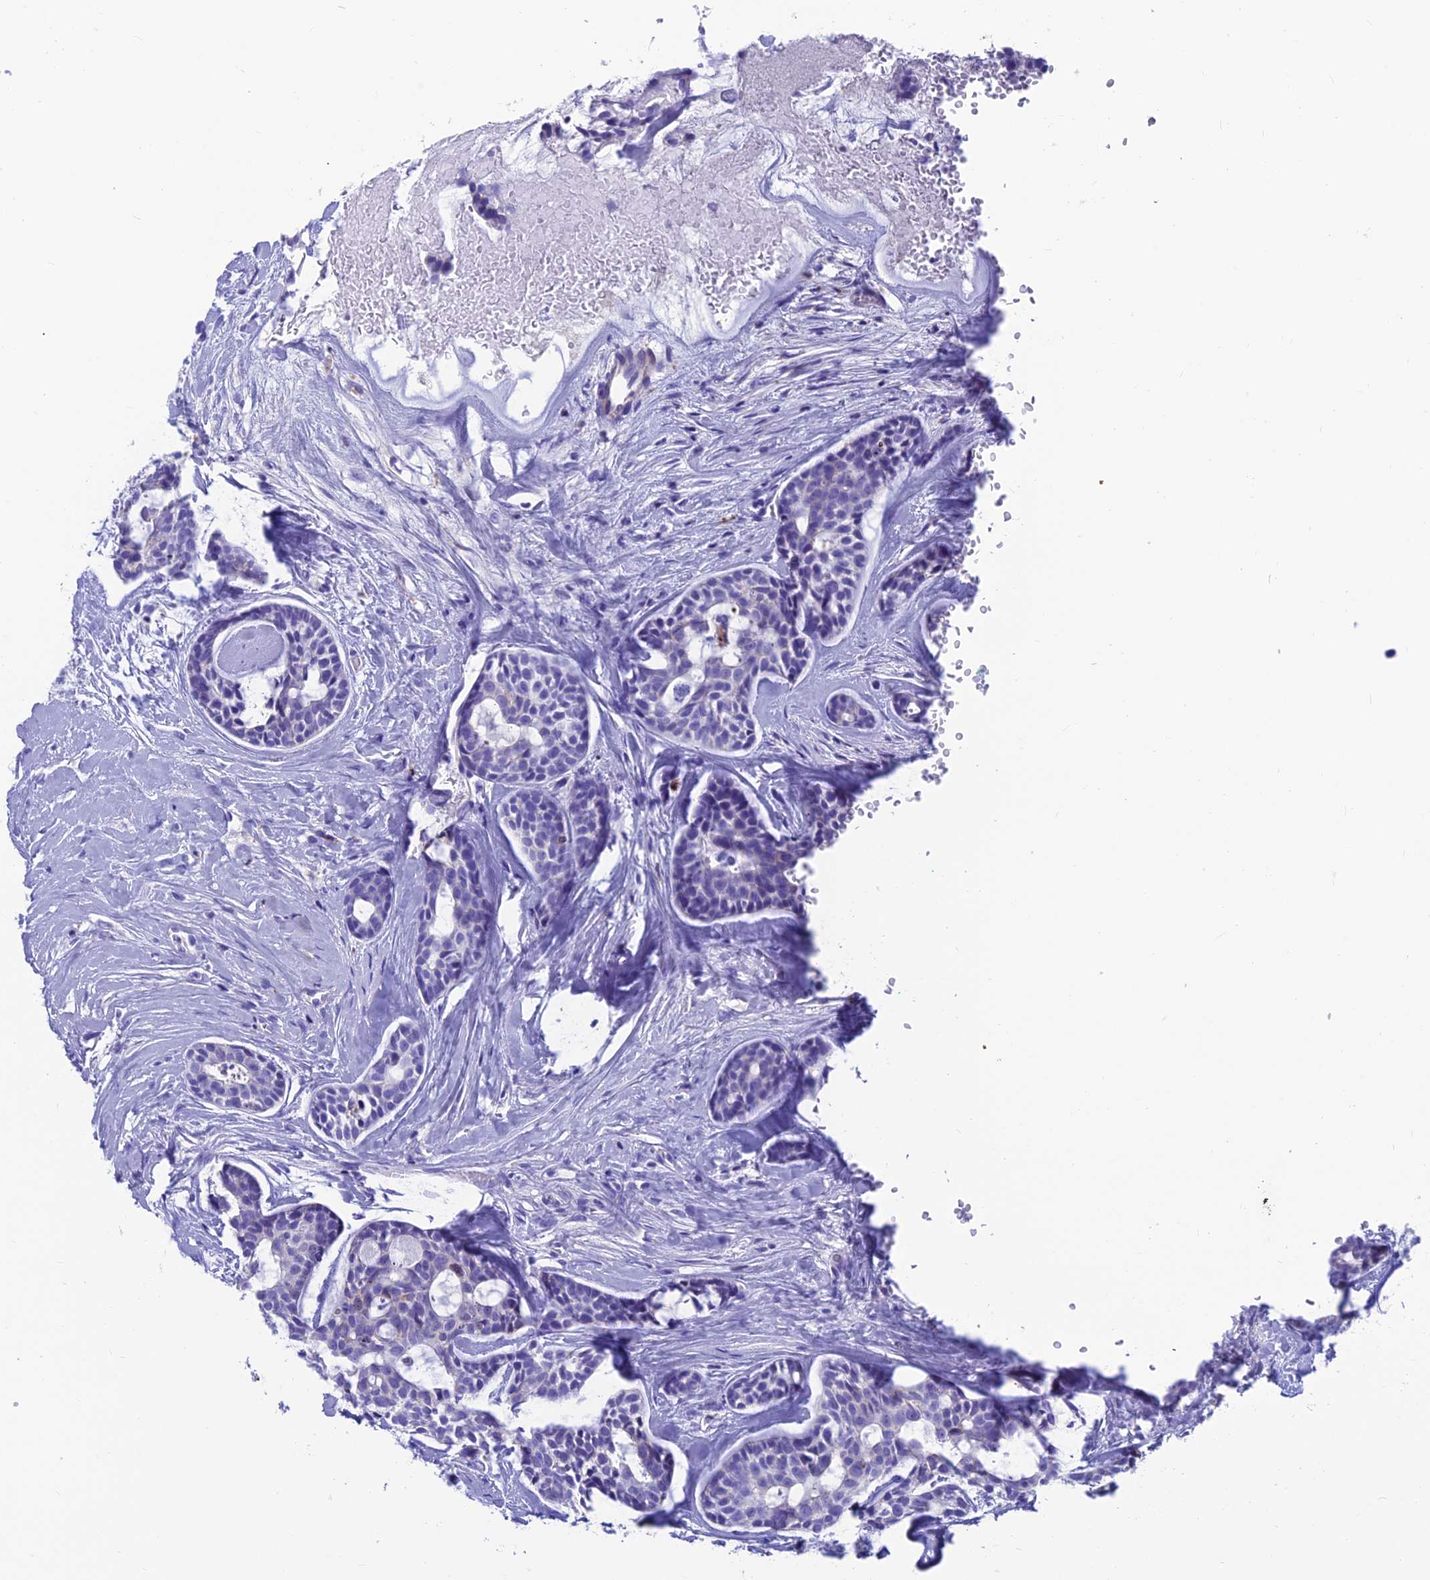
{"staining": {"intensity": "negative", "quantity": "none", "location": "none"}, "tissue": "head and neck cancer", "cell_type": "Tumor cells", "image_type": "cancer", "snomed": [{"axis": "morphology", "description": "Normal tissue, NOS"}, {"axis": "morphology", "description": "Adenocarcinoma, NOS"}, {"axis": "topography", "description": "Subcutis"}, {"axis": "topography", "description": "Nasopharynx"}, {"axis": "topography", "description": "Head-Neck"}], "caption": "Head and neck adenocarcinoma was stained to show a protein in brown. There is no significant staining in tumor cells.", "gene": "GNG11", "patient": {"sex": "female", "age": 73}}